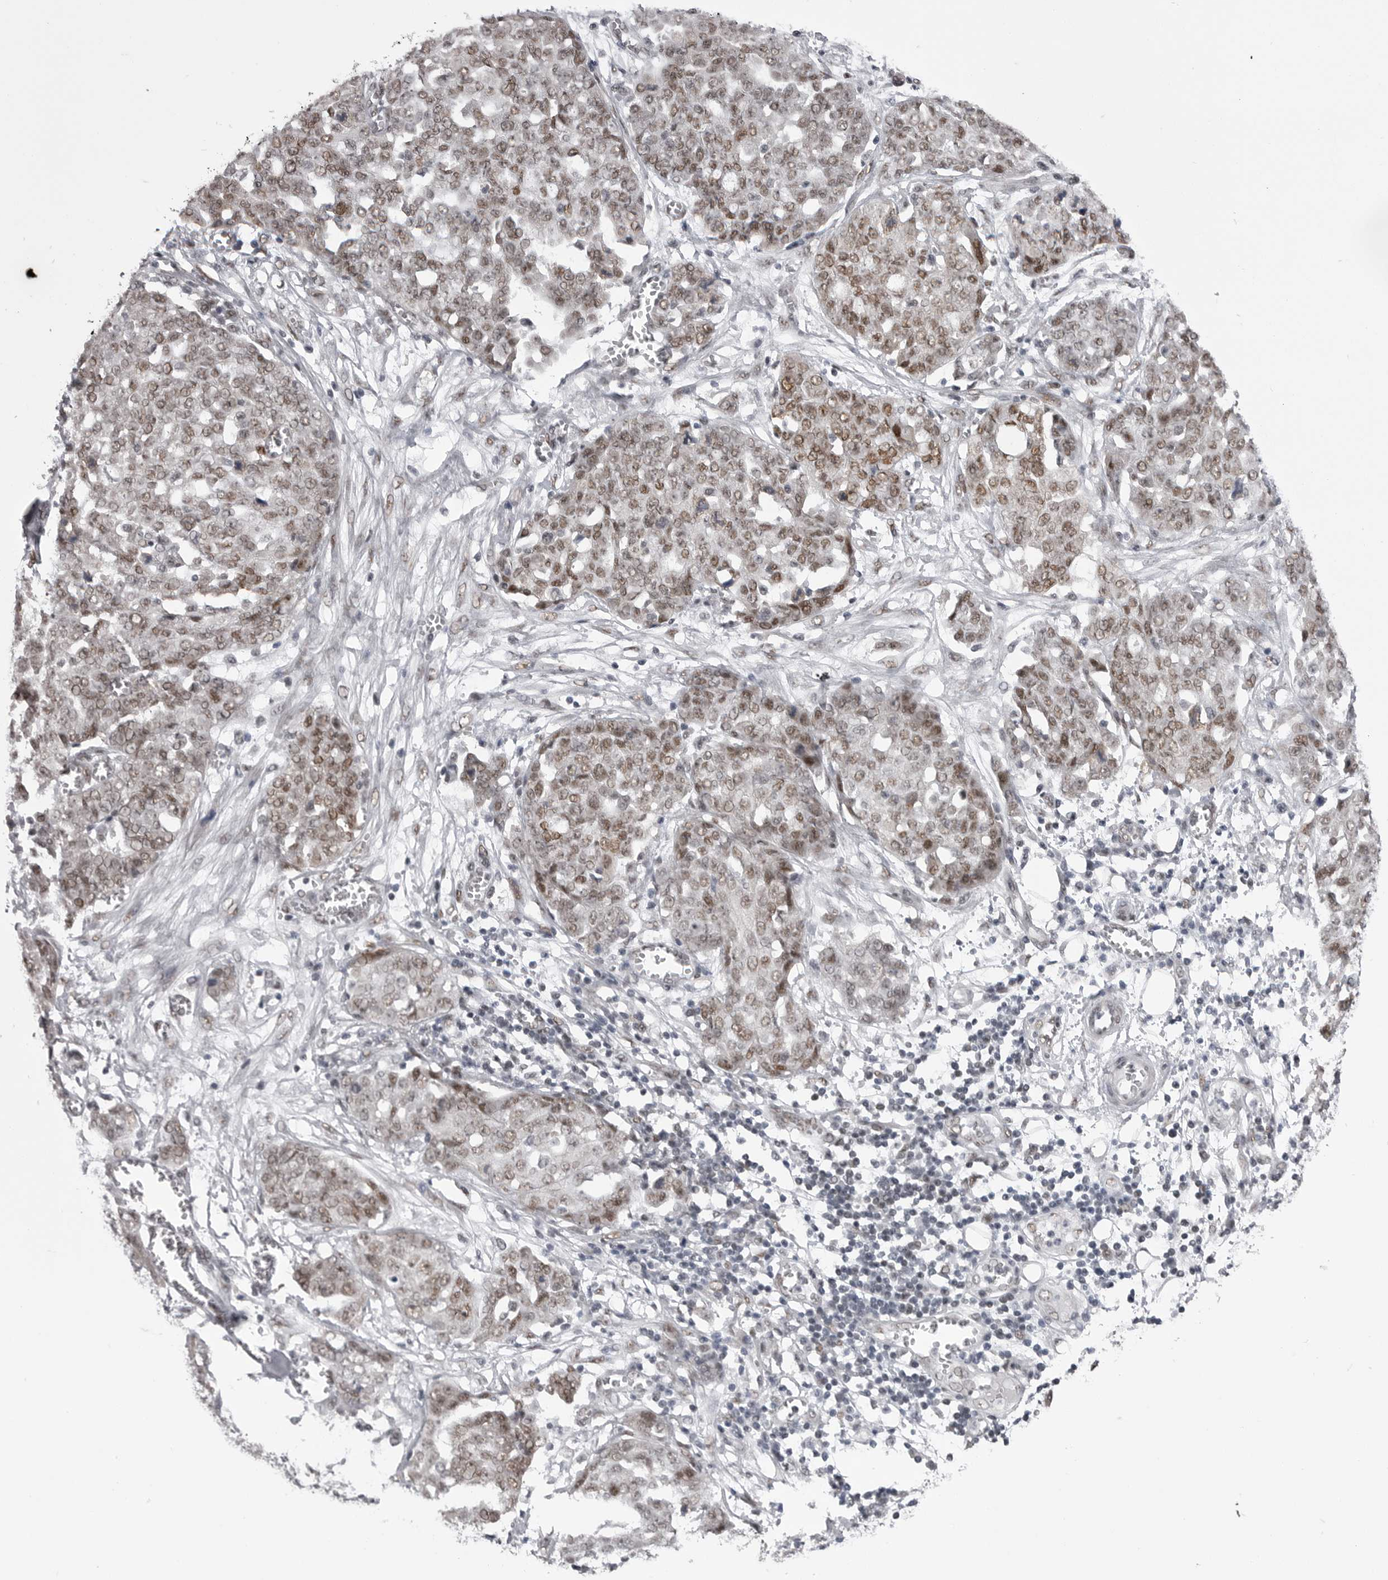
{"staining": {"intensity": "moderate", "quantity": ">75%", "location": "nuclear"}, "tissue": "ovarian cancer", "cell_type": "Tumor cells", "image_type": "cancer", "snomed": [{"axis": "morphology", "description": "Cystadenocarcinoma, serous, NOS"}, {"axis": "topography", "description": "Soft tissue"}, {"axis": "topography", "description": "Ovary"}], "caption": "This image demonstrates immunohistochemistry staining of ovarian serous cystadenocarcinoma, with medium moderate nuclear positivity in approximately >75% of tumor cells.", "gene": "MEPCE", "patient": {"sex": "female", "age": 57}}